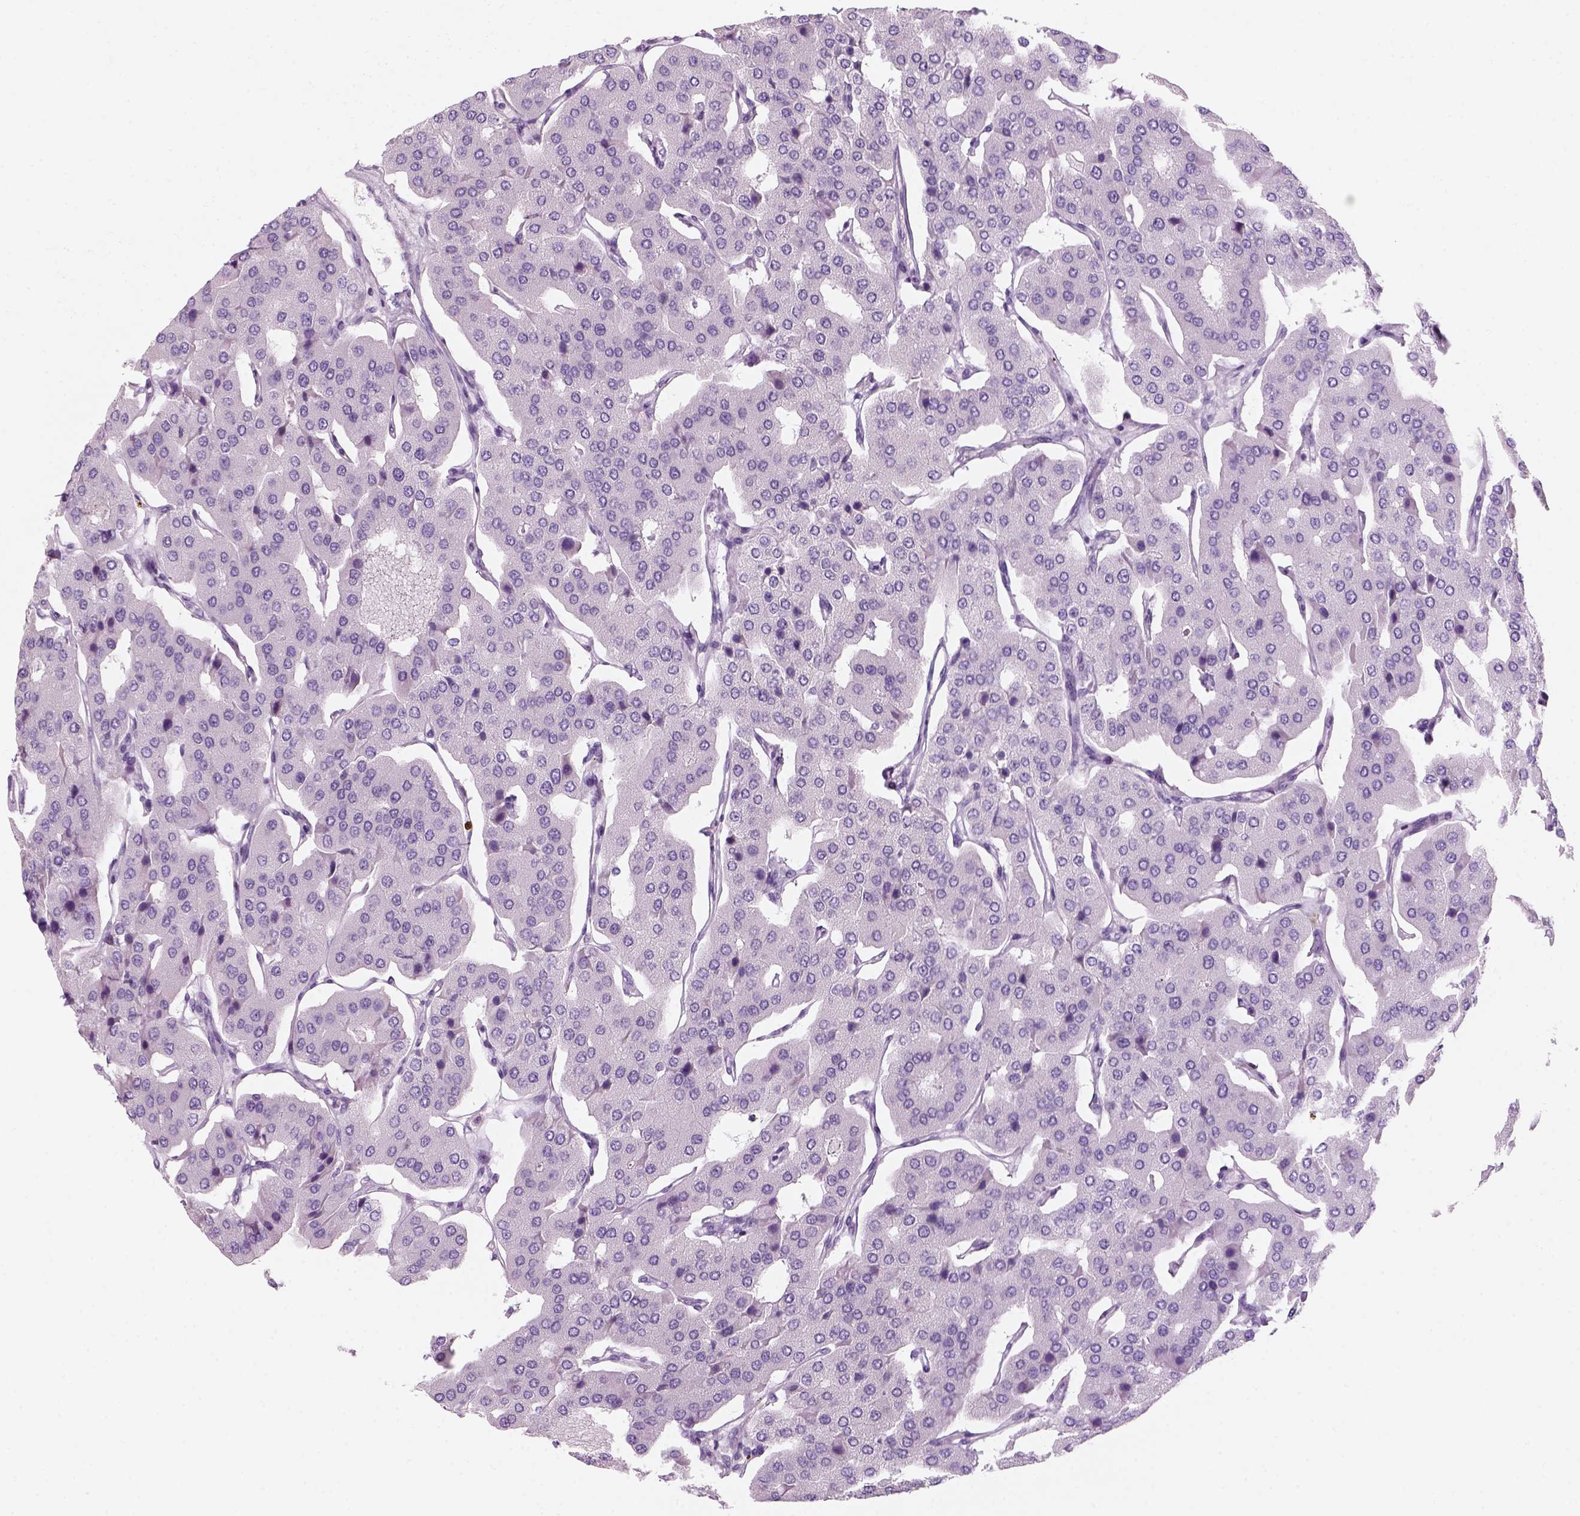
{"staining": {"intensity": "negative", "quantity": "none", "location": "none"}, "tissue": "parathyroid gland", "cell_type": "Glandular cells", "image_type": "normal", "snomed": [{"axis": "morphology", "description": "Normal tissue, NOS"}, {"axis": "morphology", "description": "Adenoma, NOS"}, {"axis": "topography", "description": "Parathyroid gland"}], "caption": "Protein analysis of unremarkable parathyroid gland exhibits no significant positivity in glandular cells. Brightfield microscopy of immunohistochemistry stained with DAB (brown) and hematoxylin (blue), captured at high magnification.", "gene": "KRTAP11", "patient": {"sex": "female", "age": 86}}